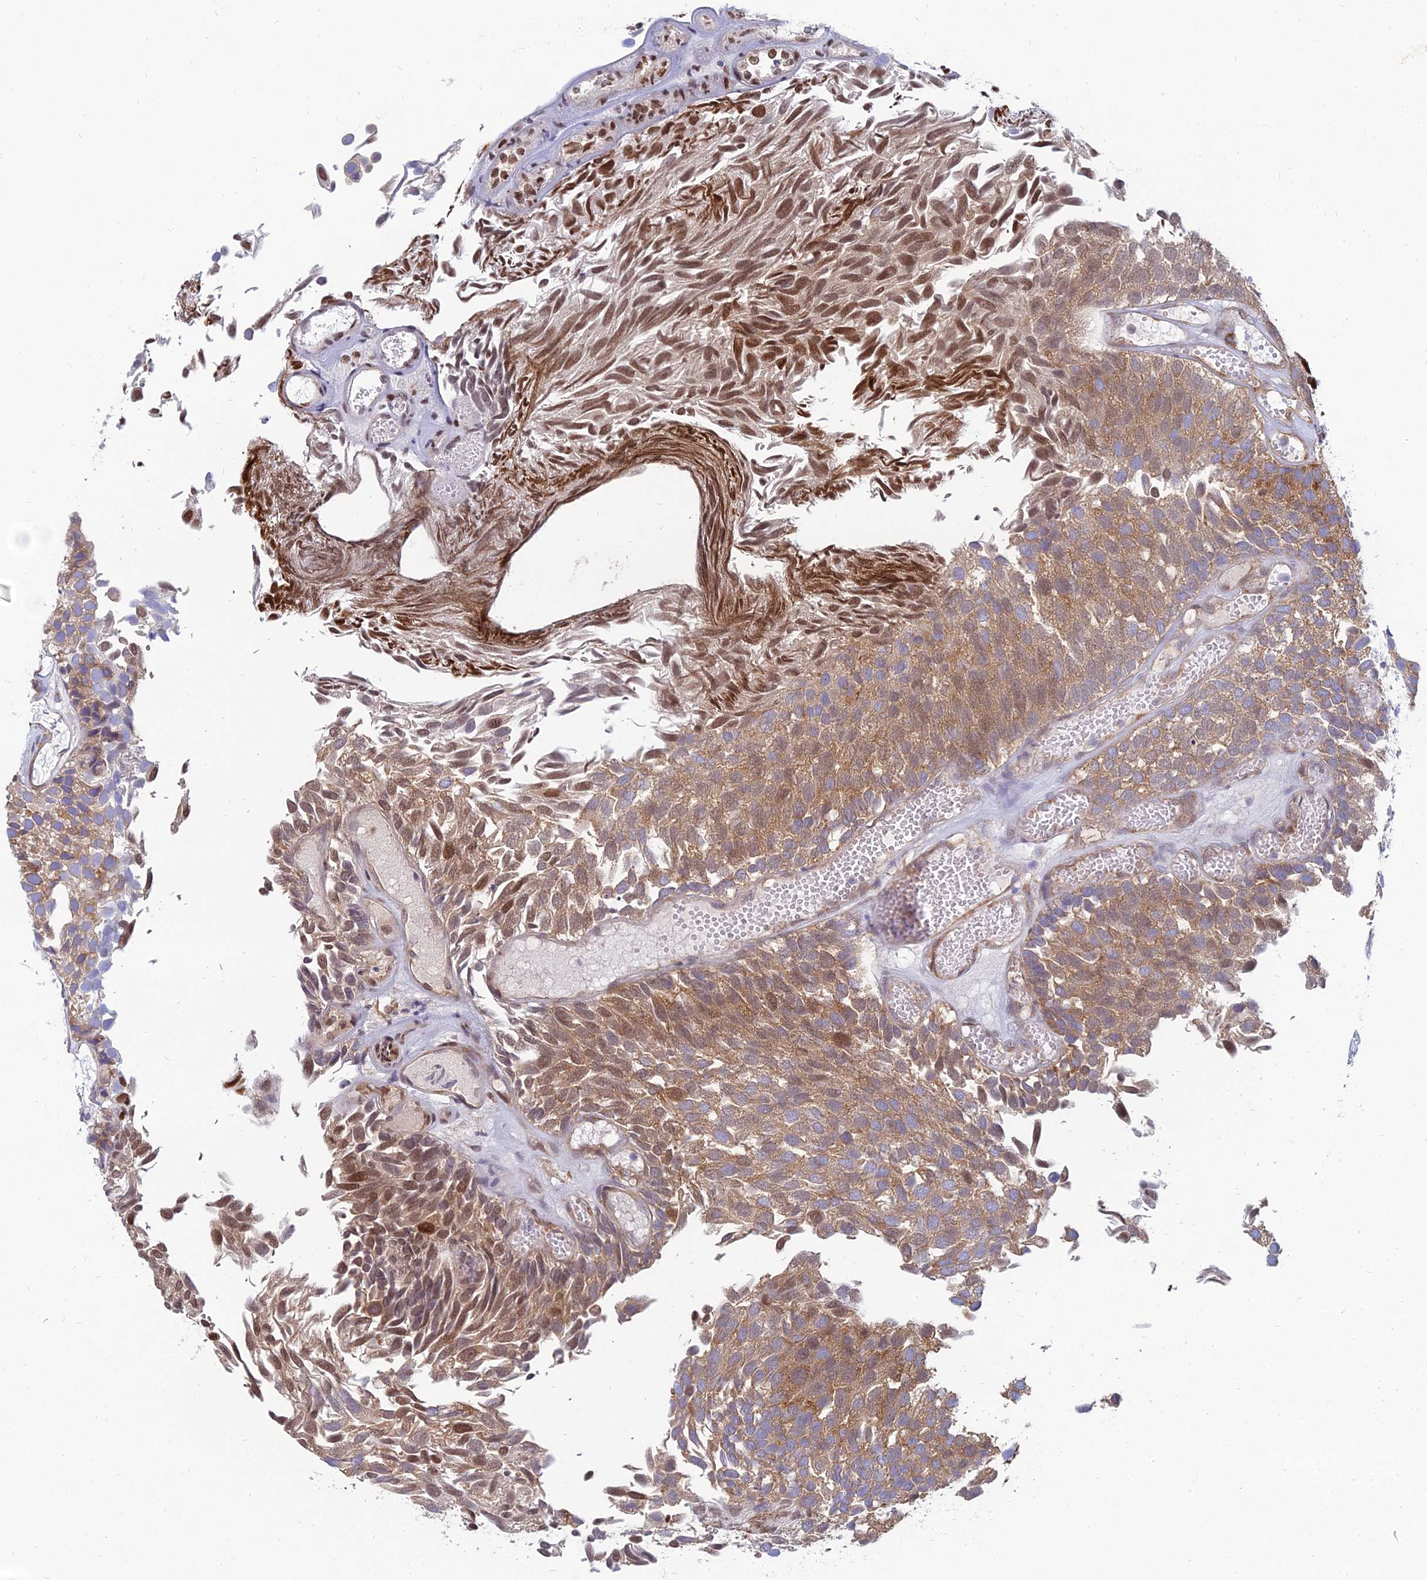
{"staining": {"intensity": "moderate", "quantity": ">75%", "location": "cytoplasmic/membranous,nuclear"}, "tissue": "urothelial cancer", "cell_type": "Tumor cells", "image_type": "cancer", "snomed": [{"axis": "morphology", "description": "Urothelial carcinoma, Low grade"}, {"axis": "topography", "description": "Urinary bladder"}], "caption": "Human low-grade urothelial carcinoma stained with a protein marker reveals moderate staining in tumor cells.", "gene": "TXLNA", "patient": {"sex": "male", "age": 89}}